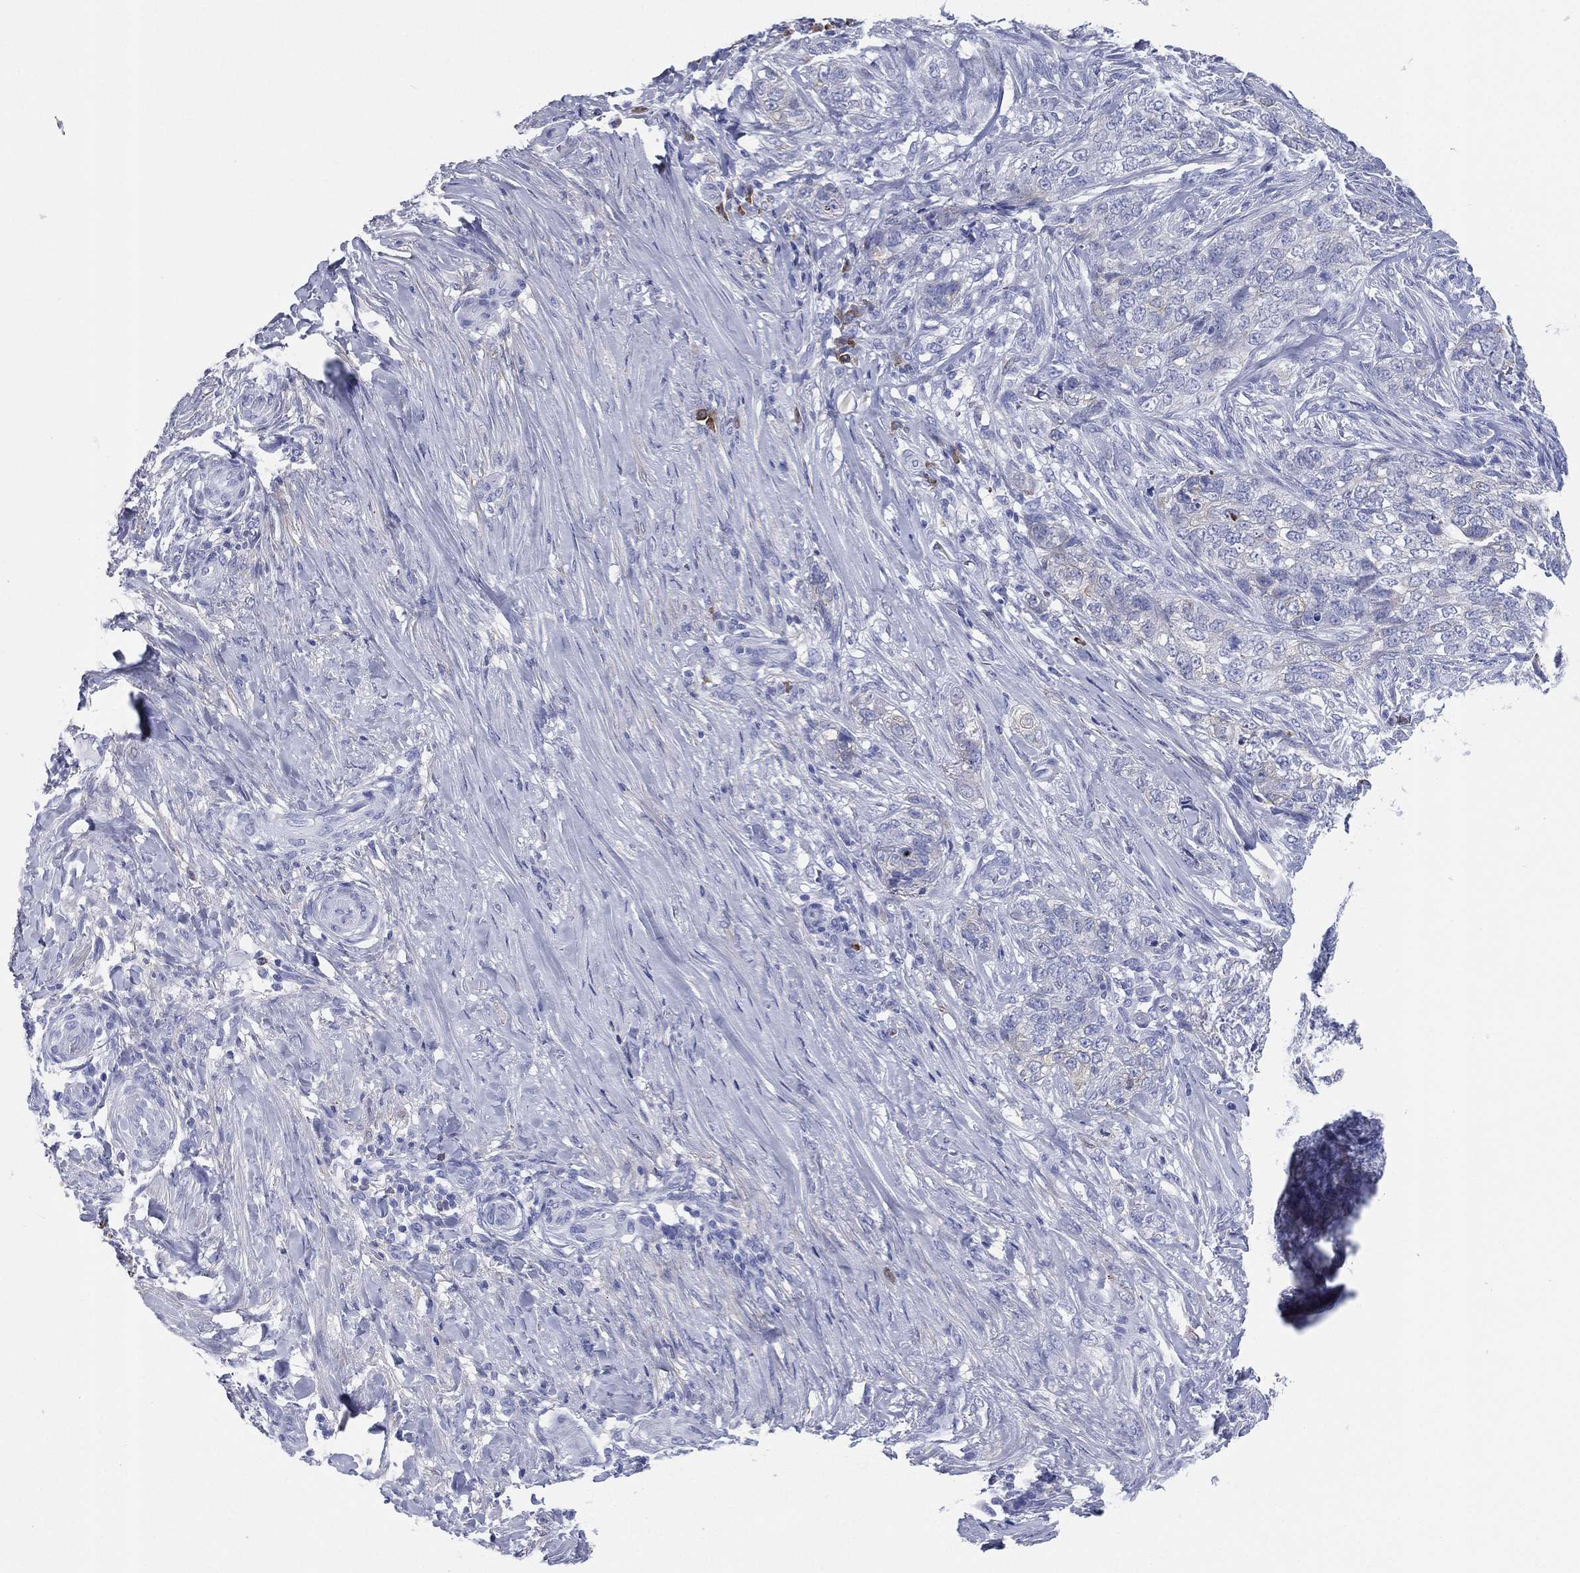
{"staining": {"intensity": "weak", "quantity": "<25%", "location": "cytoplasmic/membranous"}, "tissue": "skin cancer", "cell_type": "Tumor cells", "image_type": "cancer", "snomed": [{"axis": "morphology", "description": "Basal cell carcinoma"}, {"axis": "topography", "description": "Skin"}], "caption": "Skin cancer (basal cell carcinoma) stained for a protein using immunohistochemistry (IHC) displays no expression tumor cells.", "gene": "CD79A", "patient": {"sex": "female", "age": 69}}